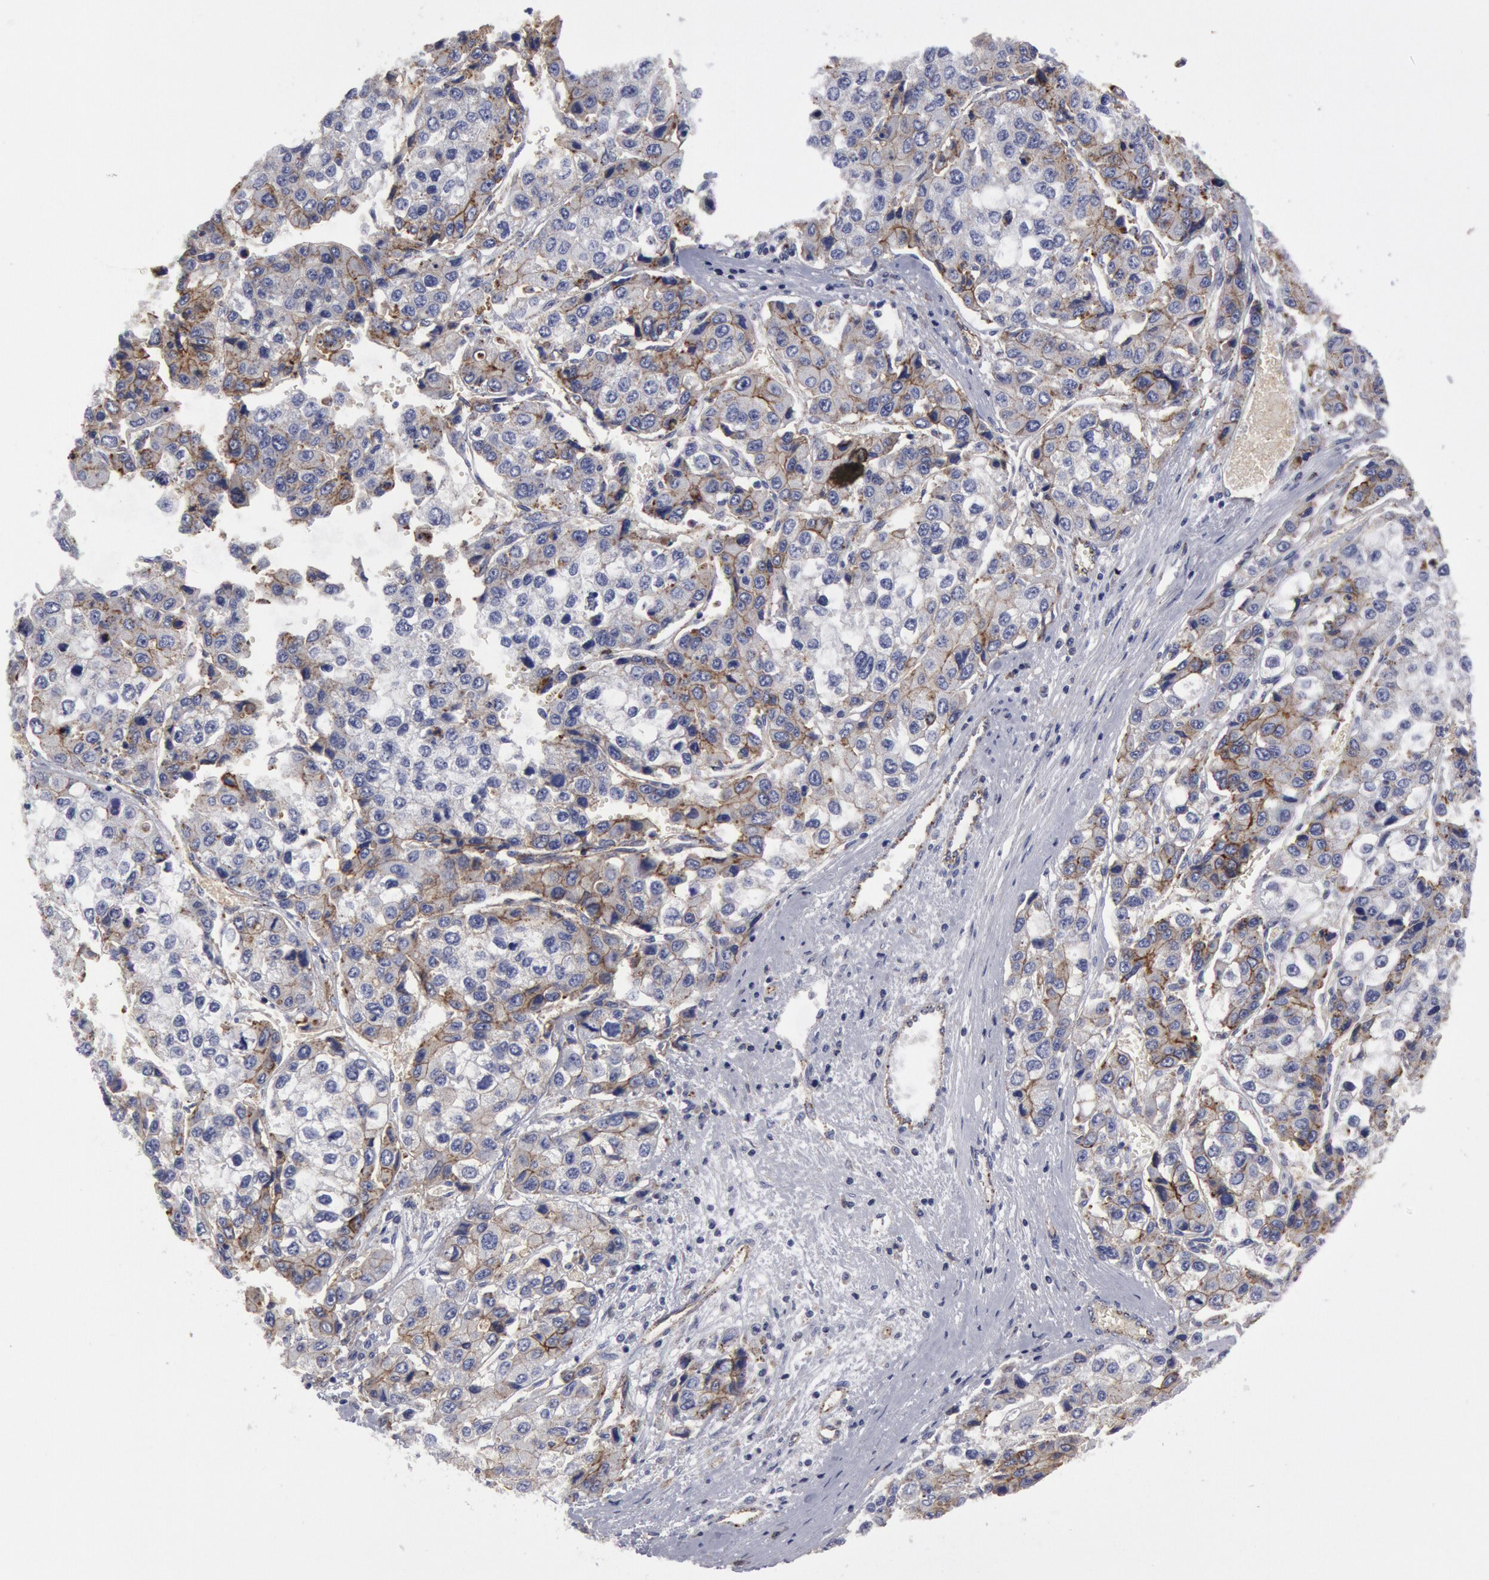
{"staining": {"intensity": "weak", "quantity": "<25%", "location": "cytoplasmic/membranous"}, "tissue": "liver cancer", "cell_type": "Tumor cells", "image_type": "cancer", "snomed": [{"axis": "morphology", "description": "Carcinoma, Hepatocellular, NOS"}, {"axis": "topography", "description": "Liver"}], "caption": "High power microscopy histopathology image of an IHC micrograph of liver cancer, revealing no significant positivity in tumor cells. The staining is performed using DAB (3,3'-diaminobenzidine) brown chromogen with nuclei counter-stained in using hematoxylin.", "gene": "FLOT1", "patient": {"sex": "female", "age": 66}}